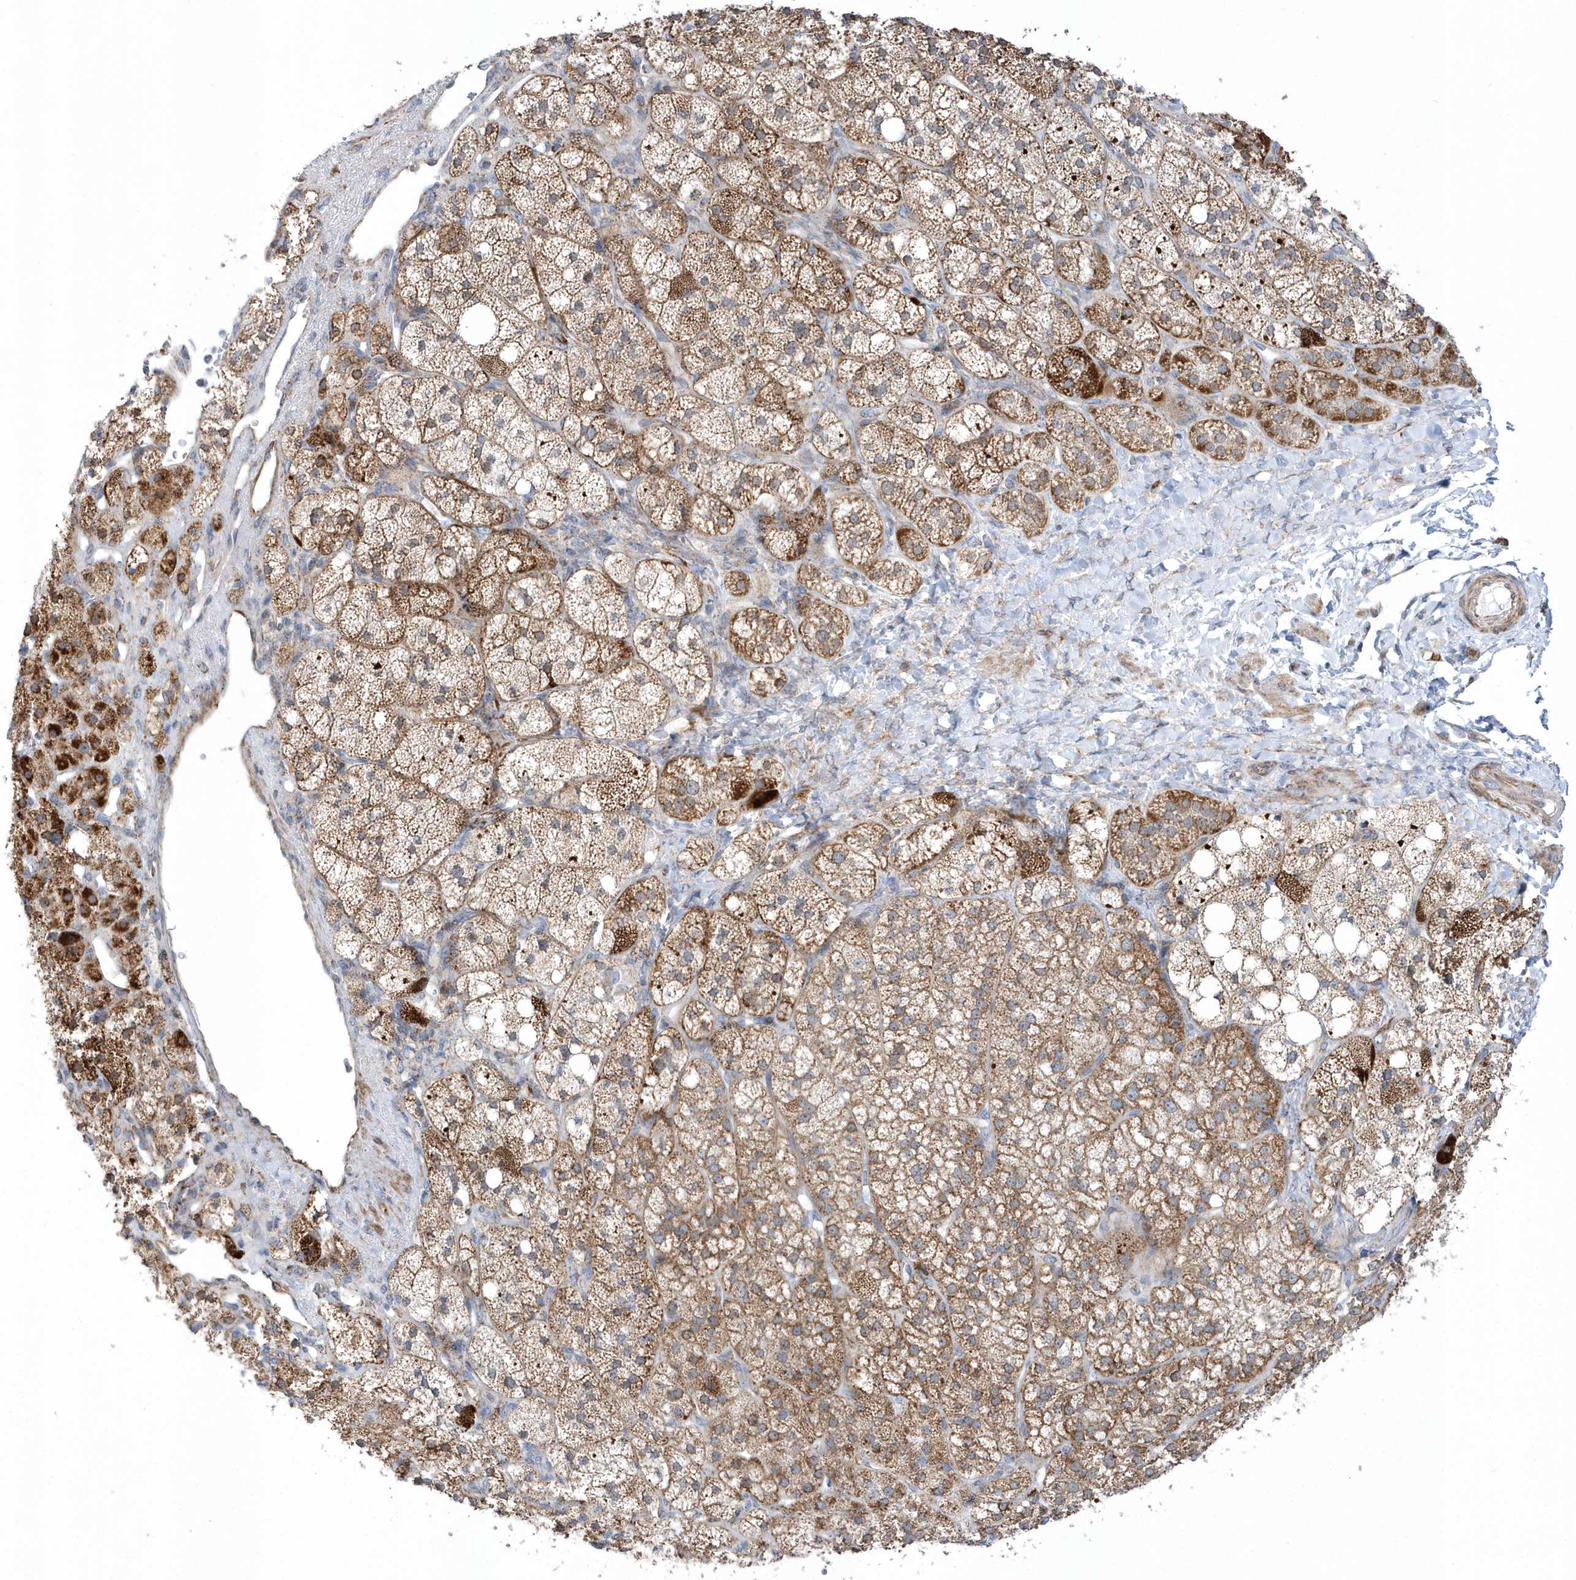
{"staining": {"intensity": "moderate", "quantity": ">75%", "location": "cytoplasmic/membranous"}, "tissue": "adrenal gland", "cell_type": "Glandular cells", "image_type": "normal", "snomed": [{"axis": "morphology", "description": "Normal tissue, NOS"}, {"axis": "topography", "description": "Adrenal gland"}], "caption": "Benign adrenal gland displays moderate cytoplasmic/membranous positivity in about >75% of glandular cells.", "gene": "OPA1", "patient": {"sex": "male", "age": 61}}